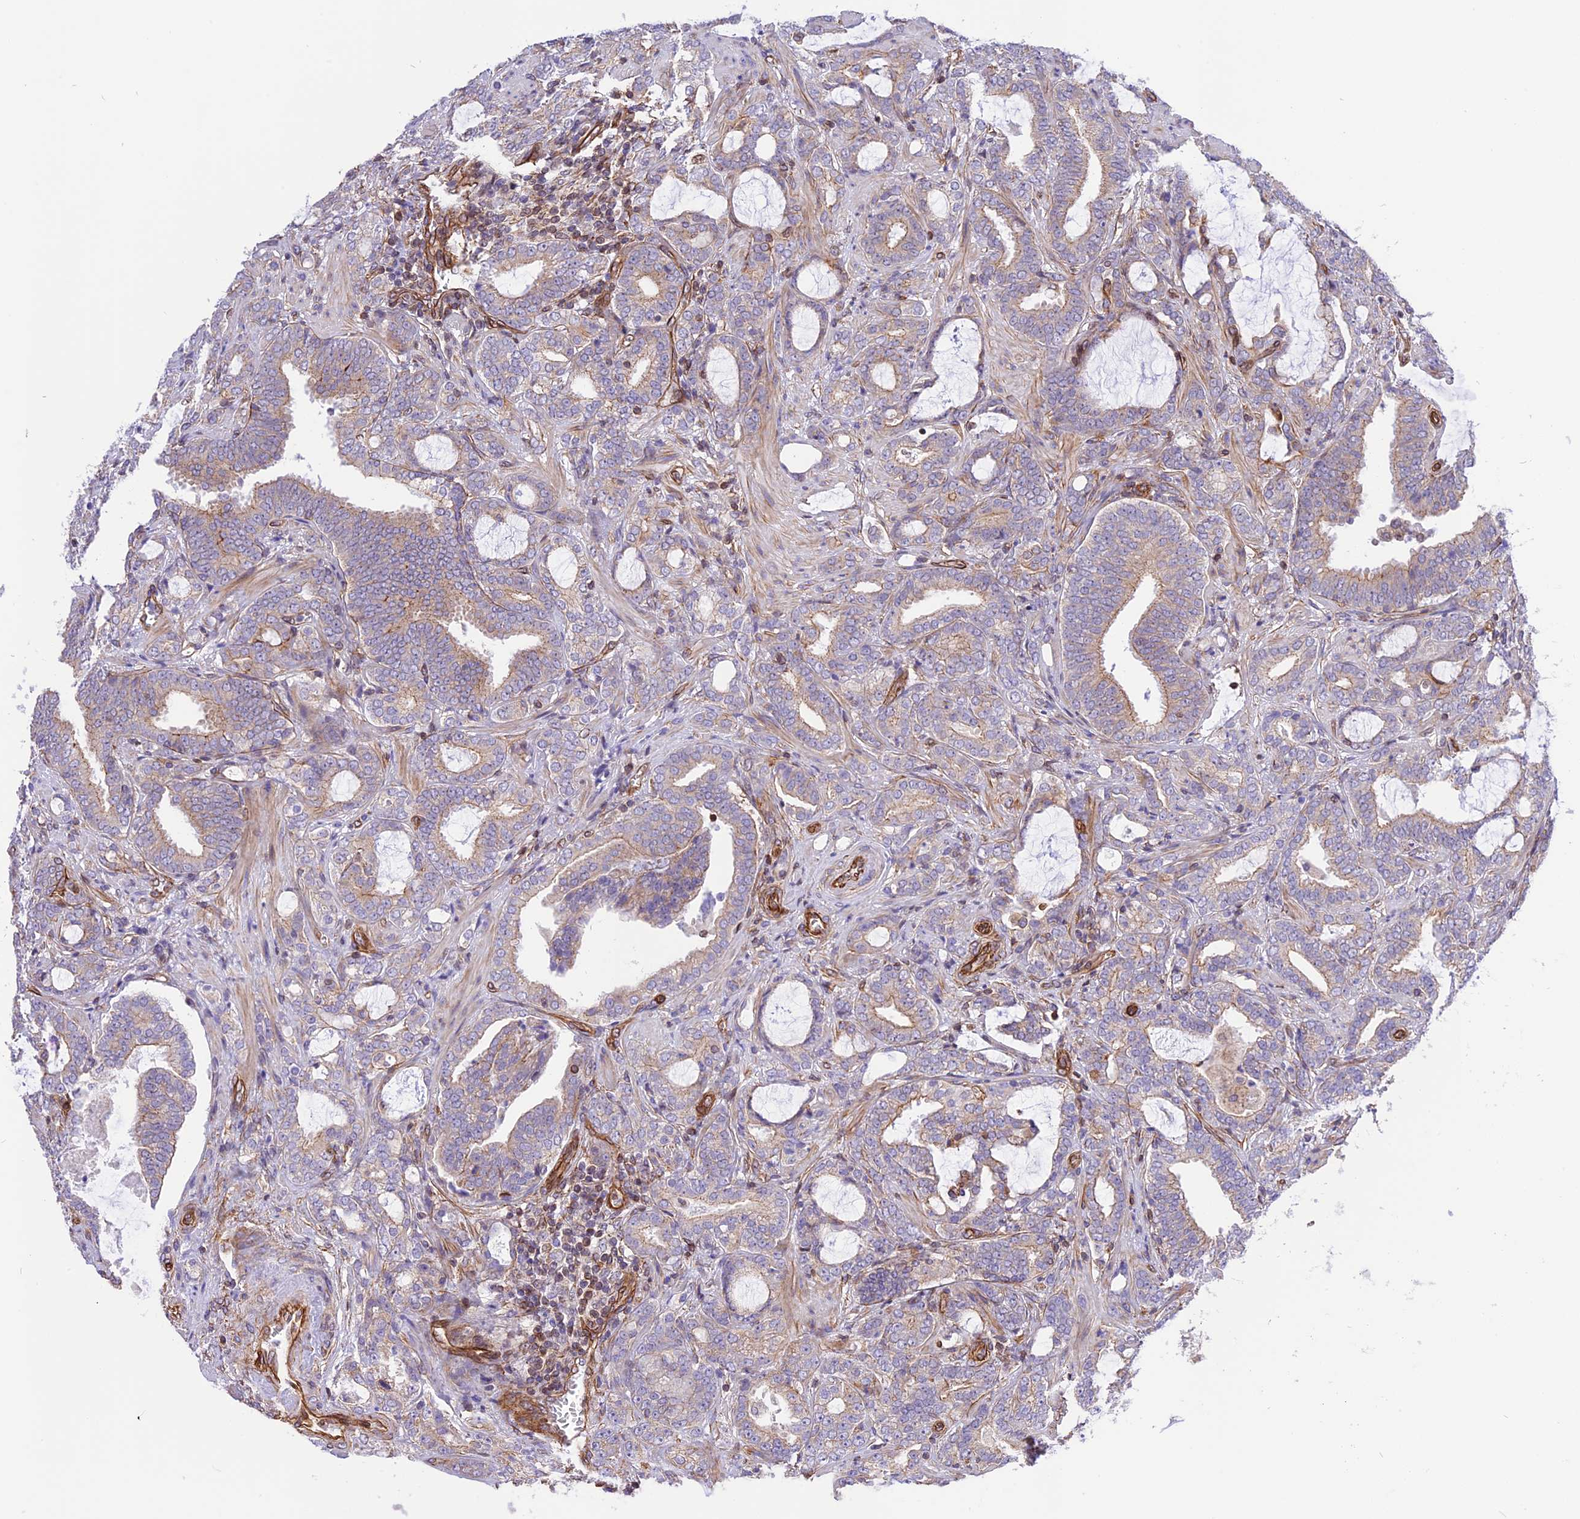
{"staining": {"intensity": "moderate", "quantity": "<25%", "location": "cytoplasmic/membranous"}, "tissue": "prostate cancer", "cell_type": "Tumor cells", "image_type": "cancer", "snomed": [{"axis": "morphology", "description": "Adenocarcinoma, High grade"}, {"axis": "topography", "description": "Prostate and seminal vesicle, NOS"}], "caption": "Prostate cancer tissue shows moderate cytoplasmic/membranous staining in approximately <25% of tumor cells", "gene": "R3HDM4", "patient": {"sex": "male", "age": 67}}